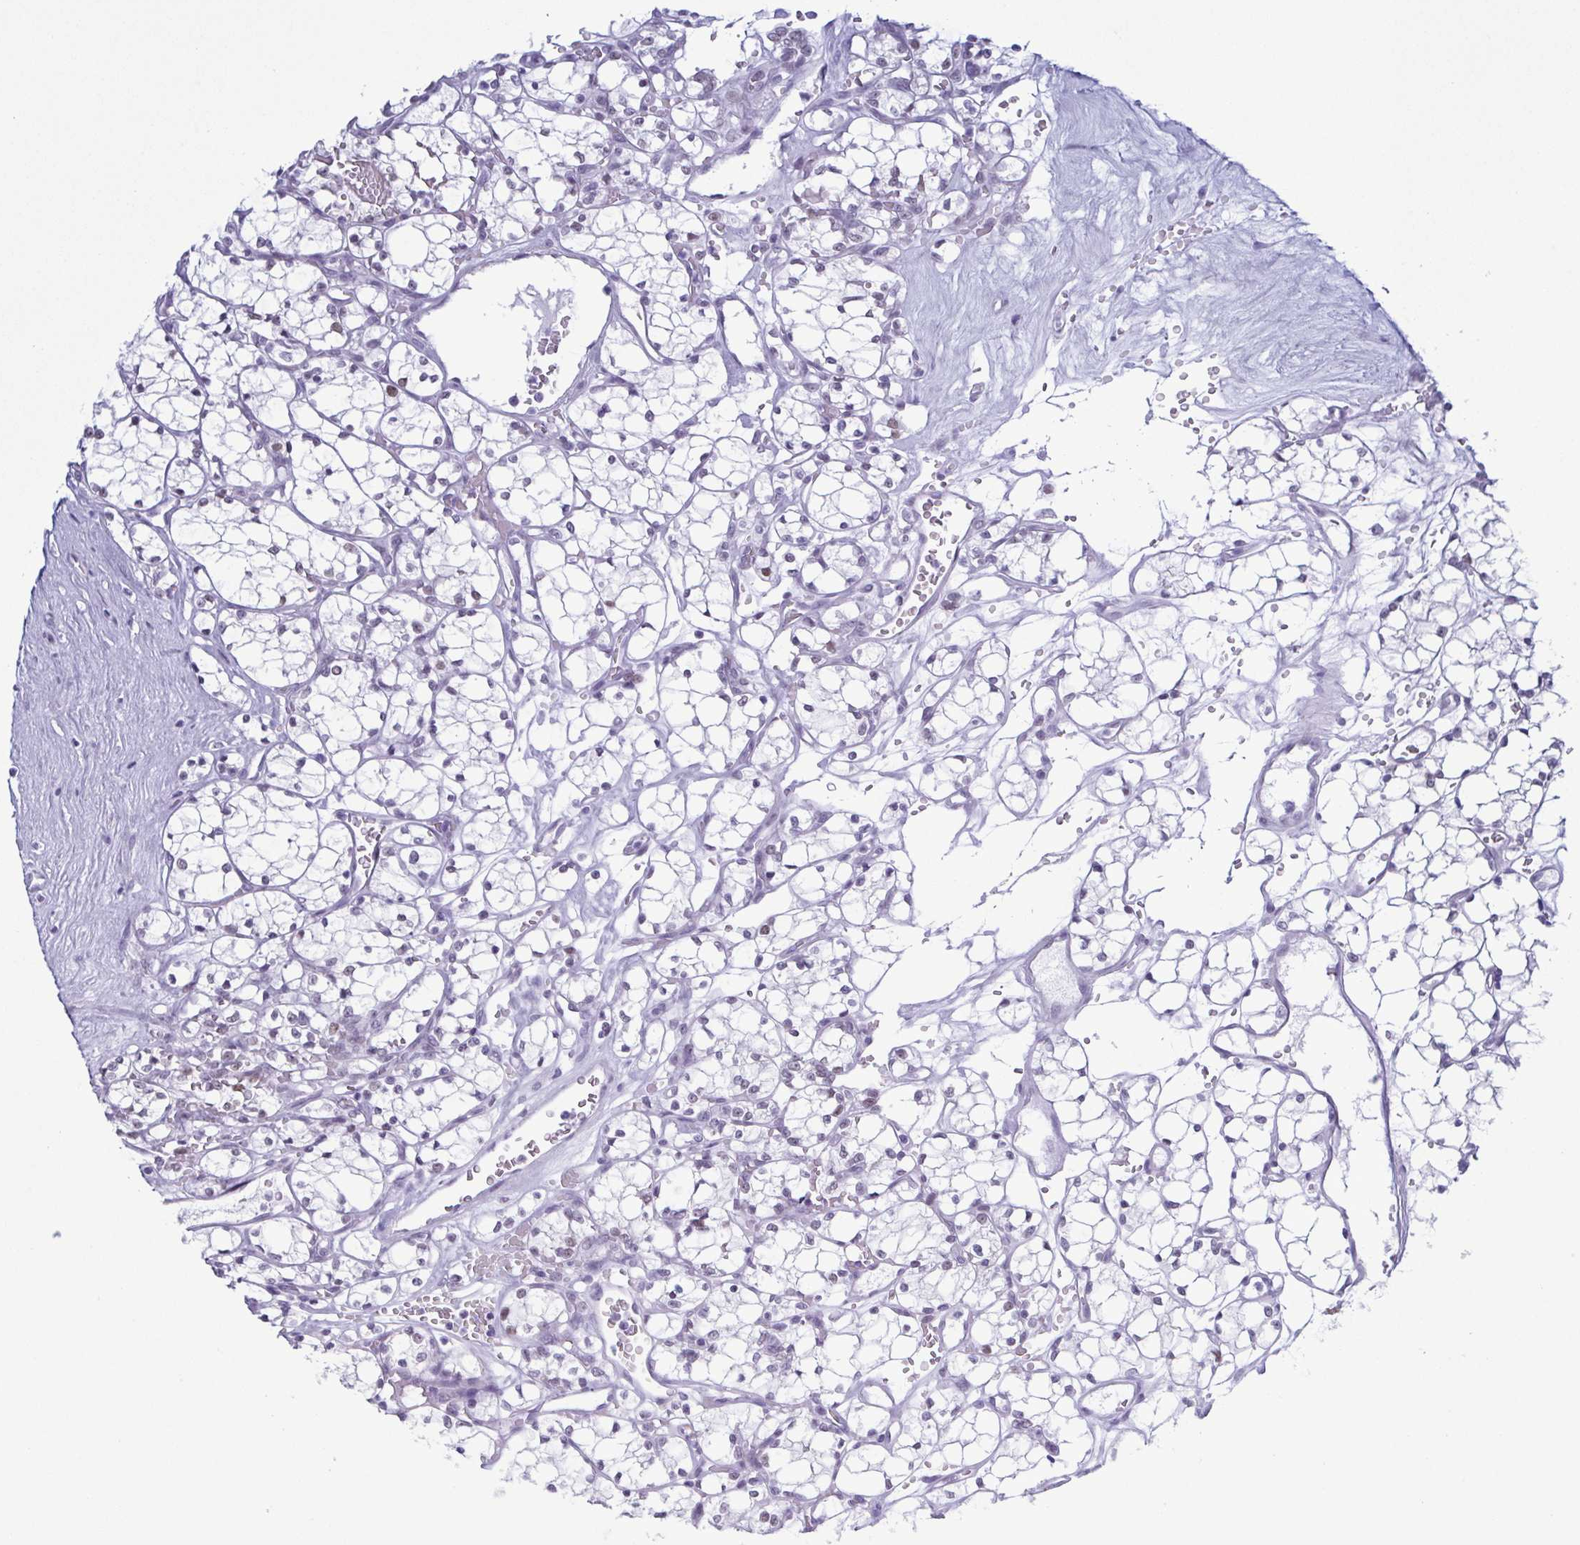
{"staining": {"intensity": "moderate", "quantity": "<25%", "location": "nuclear"}, "tissue": "renal cancer", "cell_type": "Tumor cells", "image_type": "cancer", "snomed": [{"axis": "morphology", "description": "Adenocarcinoma, NOS"}, {"axis": "topography", "description": "Kidney"}], "caption": "Immunohistochemistry (IHC) histopathology image of neoplastic tissue: renal adenocarcinoma stained using IHC shows low levels of moderate protein expression localized specifically in the nuclear of tumor cells, appearing as a nuclear brown color.", "gene": "SUGP2", "patient": {"sex": "female", "age": 69}}